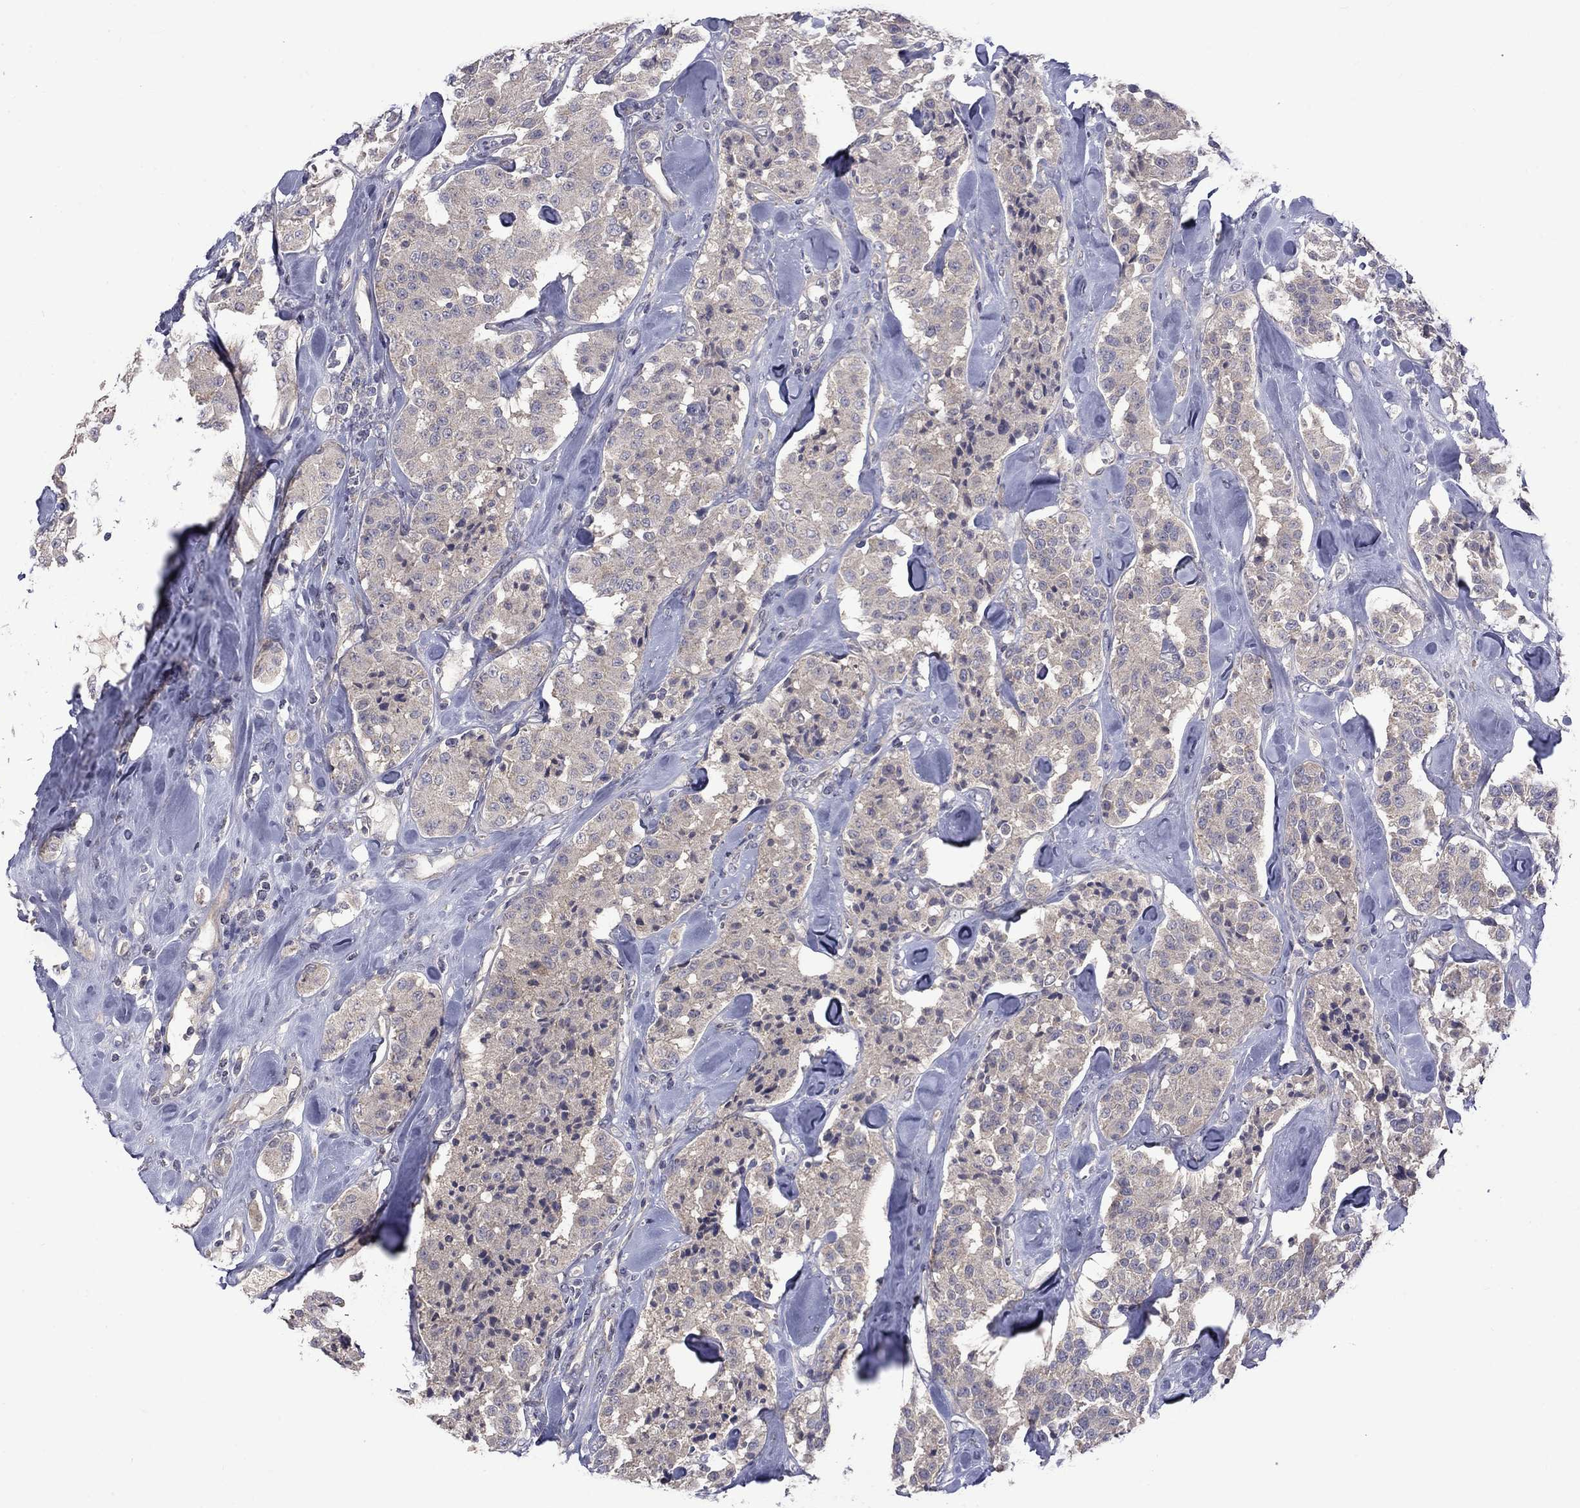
{"staining": {"intensity": "negative", "quantity": "none", "location": "none"}, "tissue": "carcinoid", "cell_type": "Tumor cells", "image_type": "cancer", "snomed": [{"axis": "morphology", "description": "Carcinoid, malignant, NOS"}, {"axis": "topography", "description": "Pancreas"}], "caption": "Tumor cells are negative for protein expression in human carcinoid.", "gene": "SLC39A14", "patient": {"sex": "male", "age": 41}}